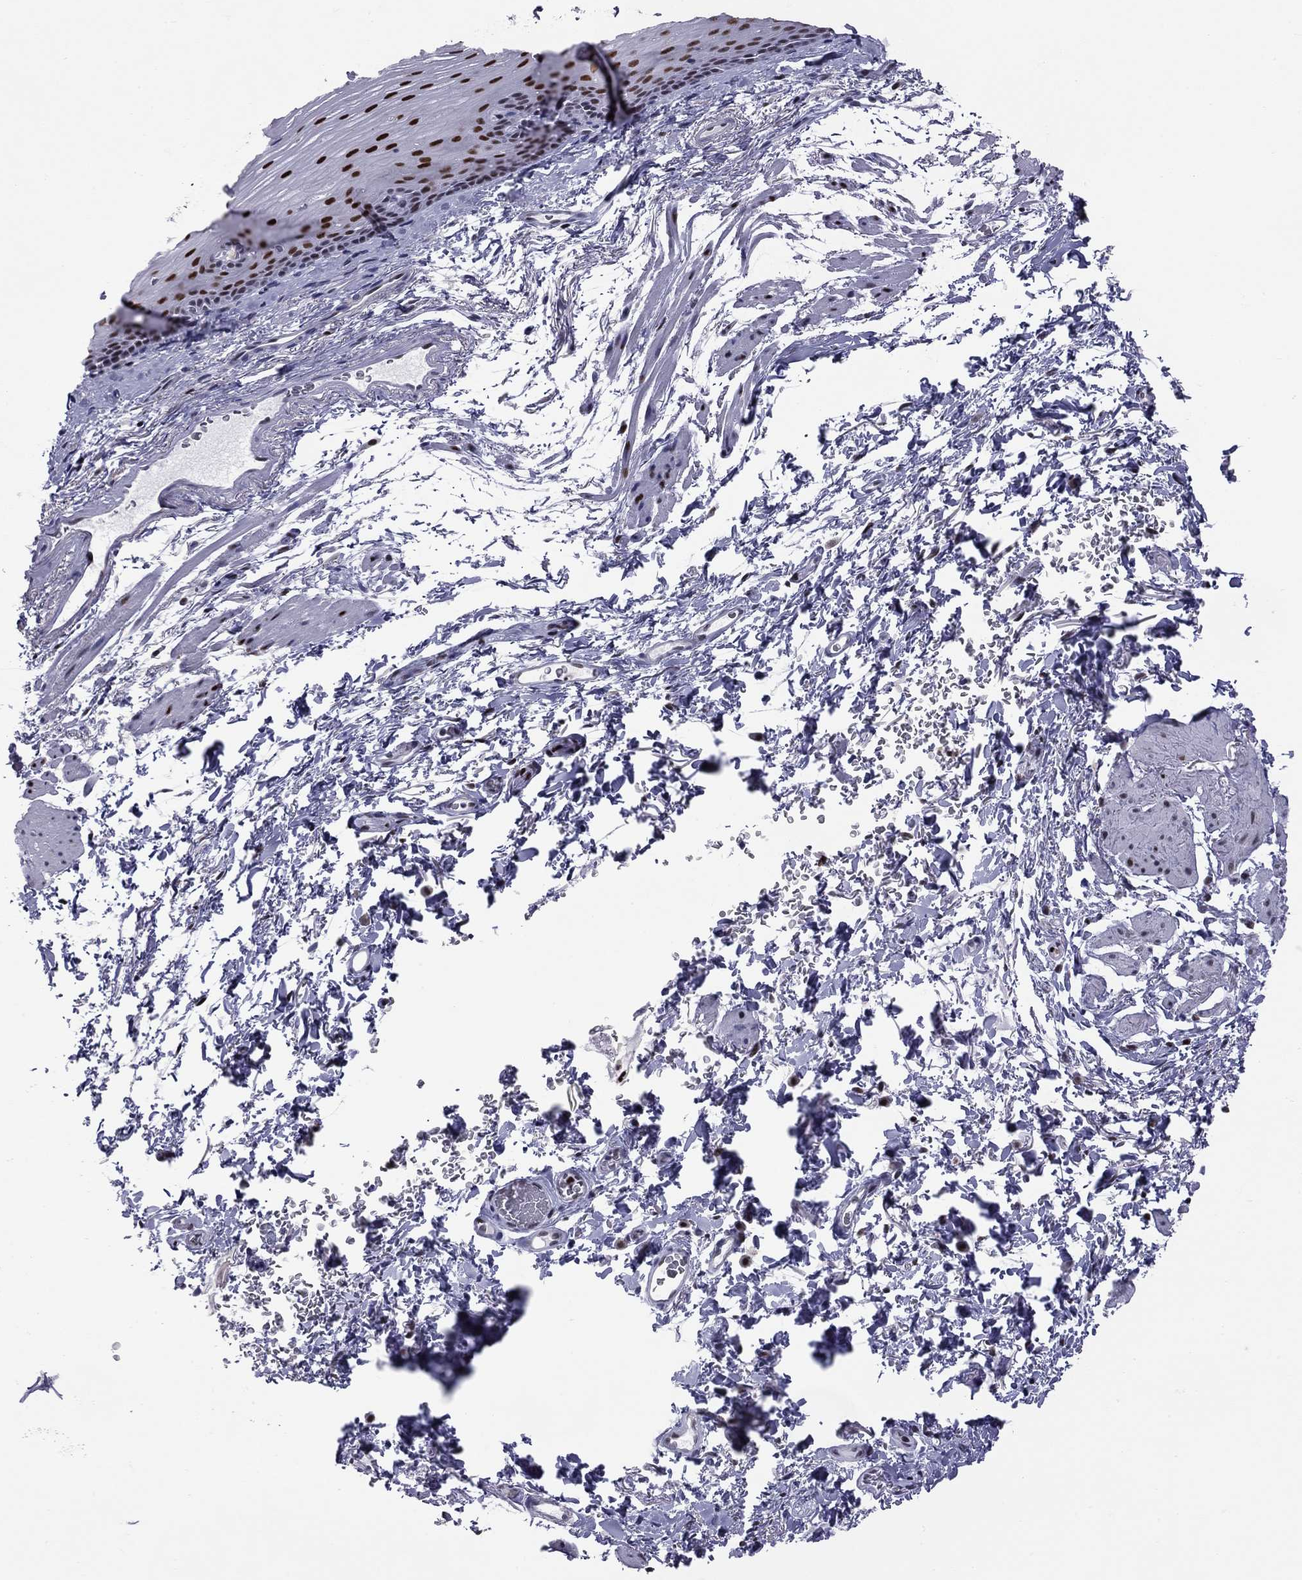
{"staining": {"intensity": "strong", "quantity": ">75%", "location": "nuclear"}, "tissue": "esophagus", "cell_type": "Squamous epithelial cells", "image_type": "normal", "snomed": [{"axis": "morphology", "description": "Normal tissue, NOS"}, {"axis": "topography", "description": "Esophagus"}], "caption": "Immunohistochemical staining of unremarkable human esophagus demonstrates >75% levels of strong nuclear protein staining in about >75% of squamous epithelial cells.", "gene": "PCGF3", "patient": {"sex": "male", "age": 76}}